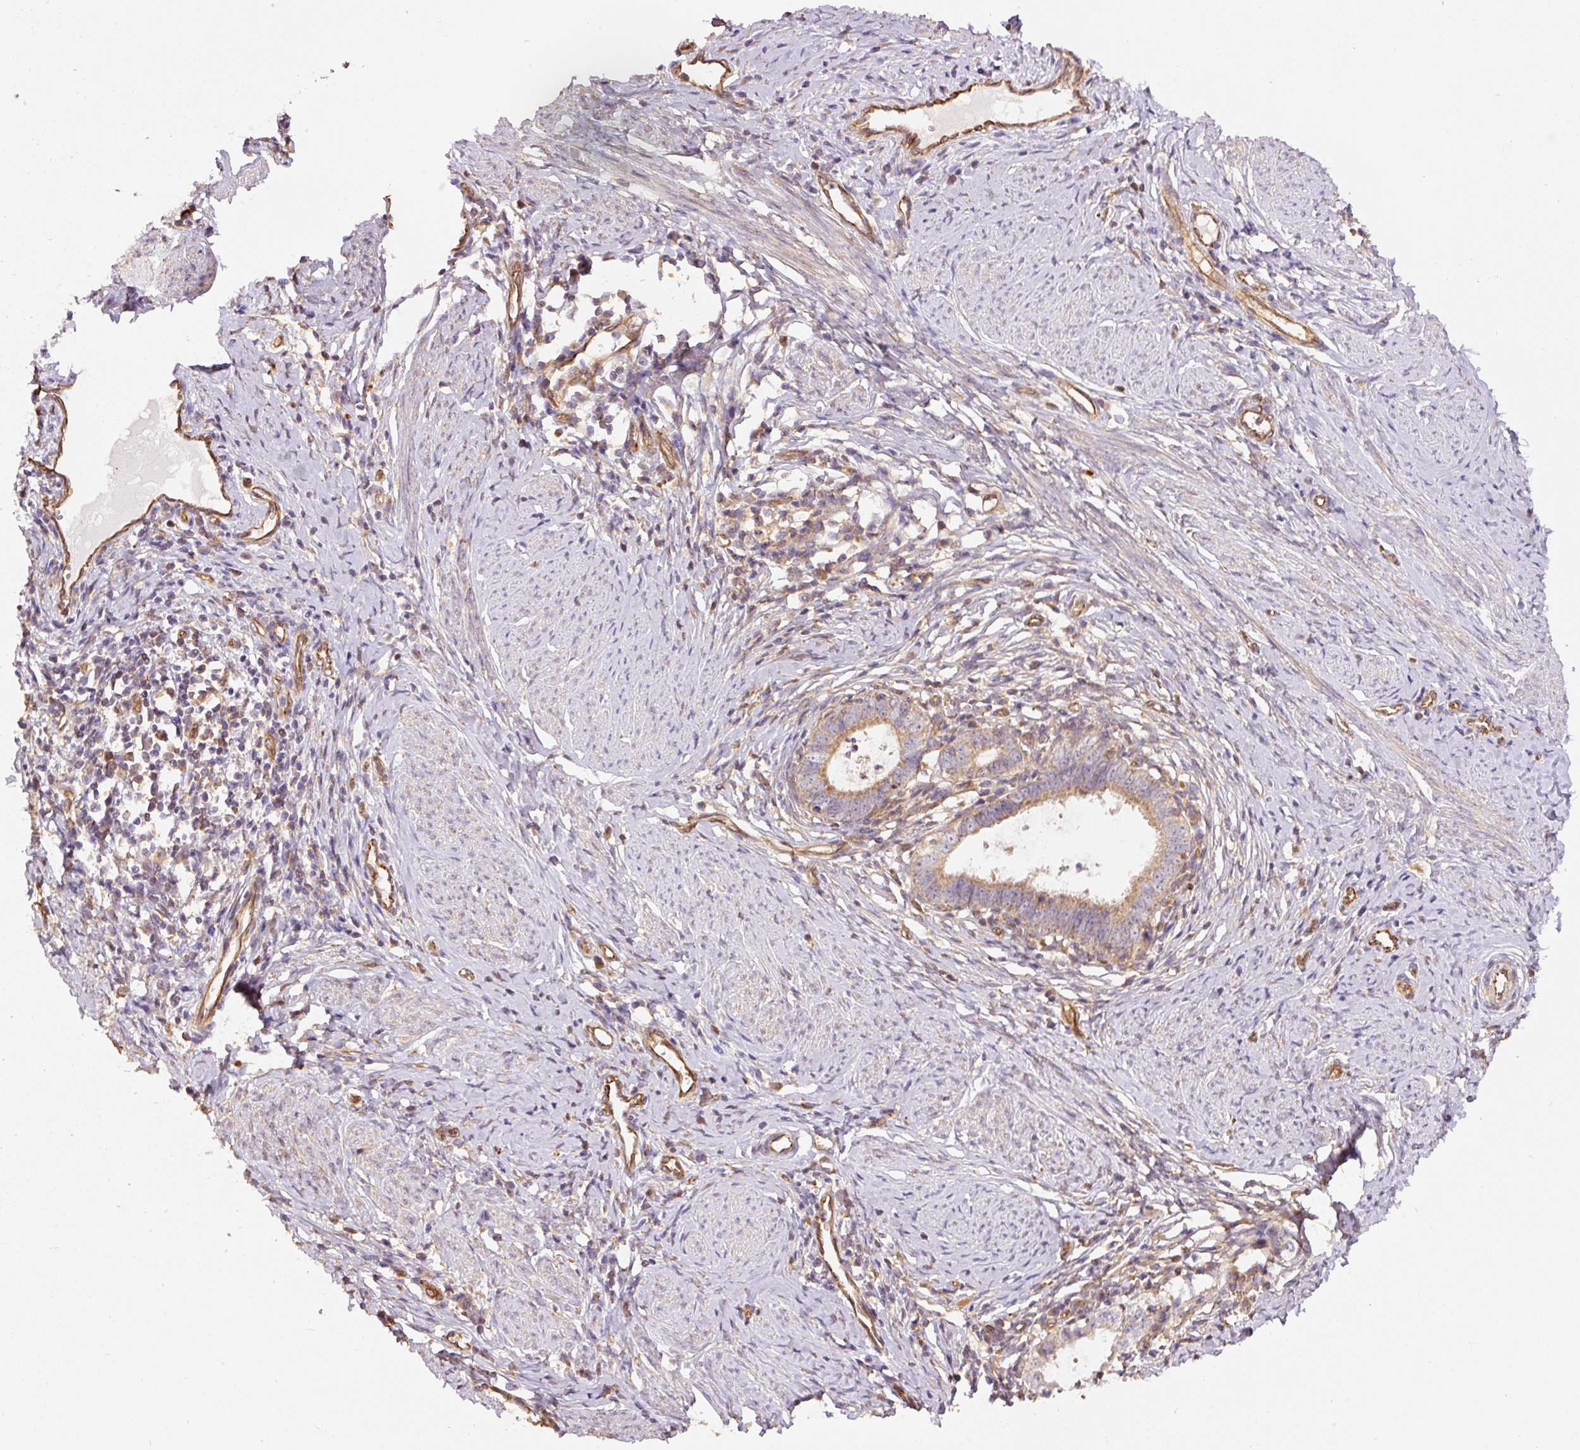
{"staining": {"intensity": "moderate", "quantity": "25%-75%", "location": "cytoplasmic/membranous"}, "tissue": "cervical cancer", "cell_type": "Tumor cells", "image_type": "cancer", "snomed": [{"axis": "morphology", "description": "Adenocarcinoma, NOS"}, {"axis": "topography", "description": "Cervix"}], "caption": "A micrograph of human cervical cancer stained for a protein reveals moderate cytoplasmic/membranous brown staining in tumor cells. The protein of interest is shown in brown color, while the nuclei are stained blue.", "gene": "PCK2", "patient": {"sex": "female", "age": 36}}